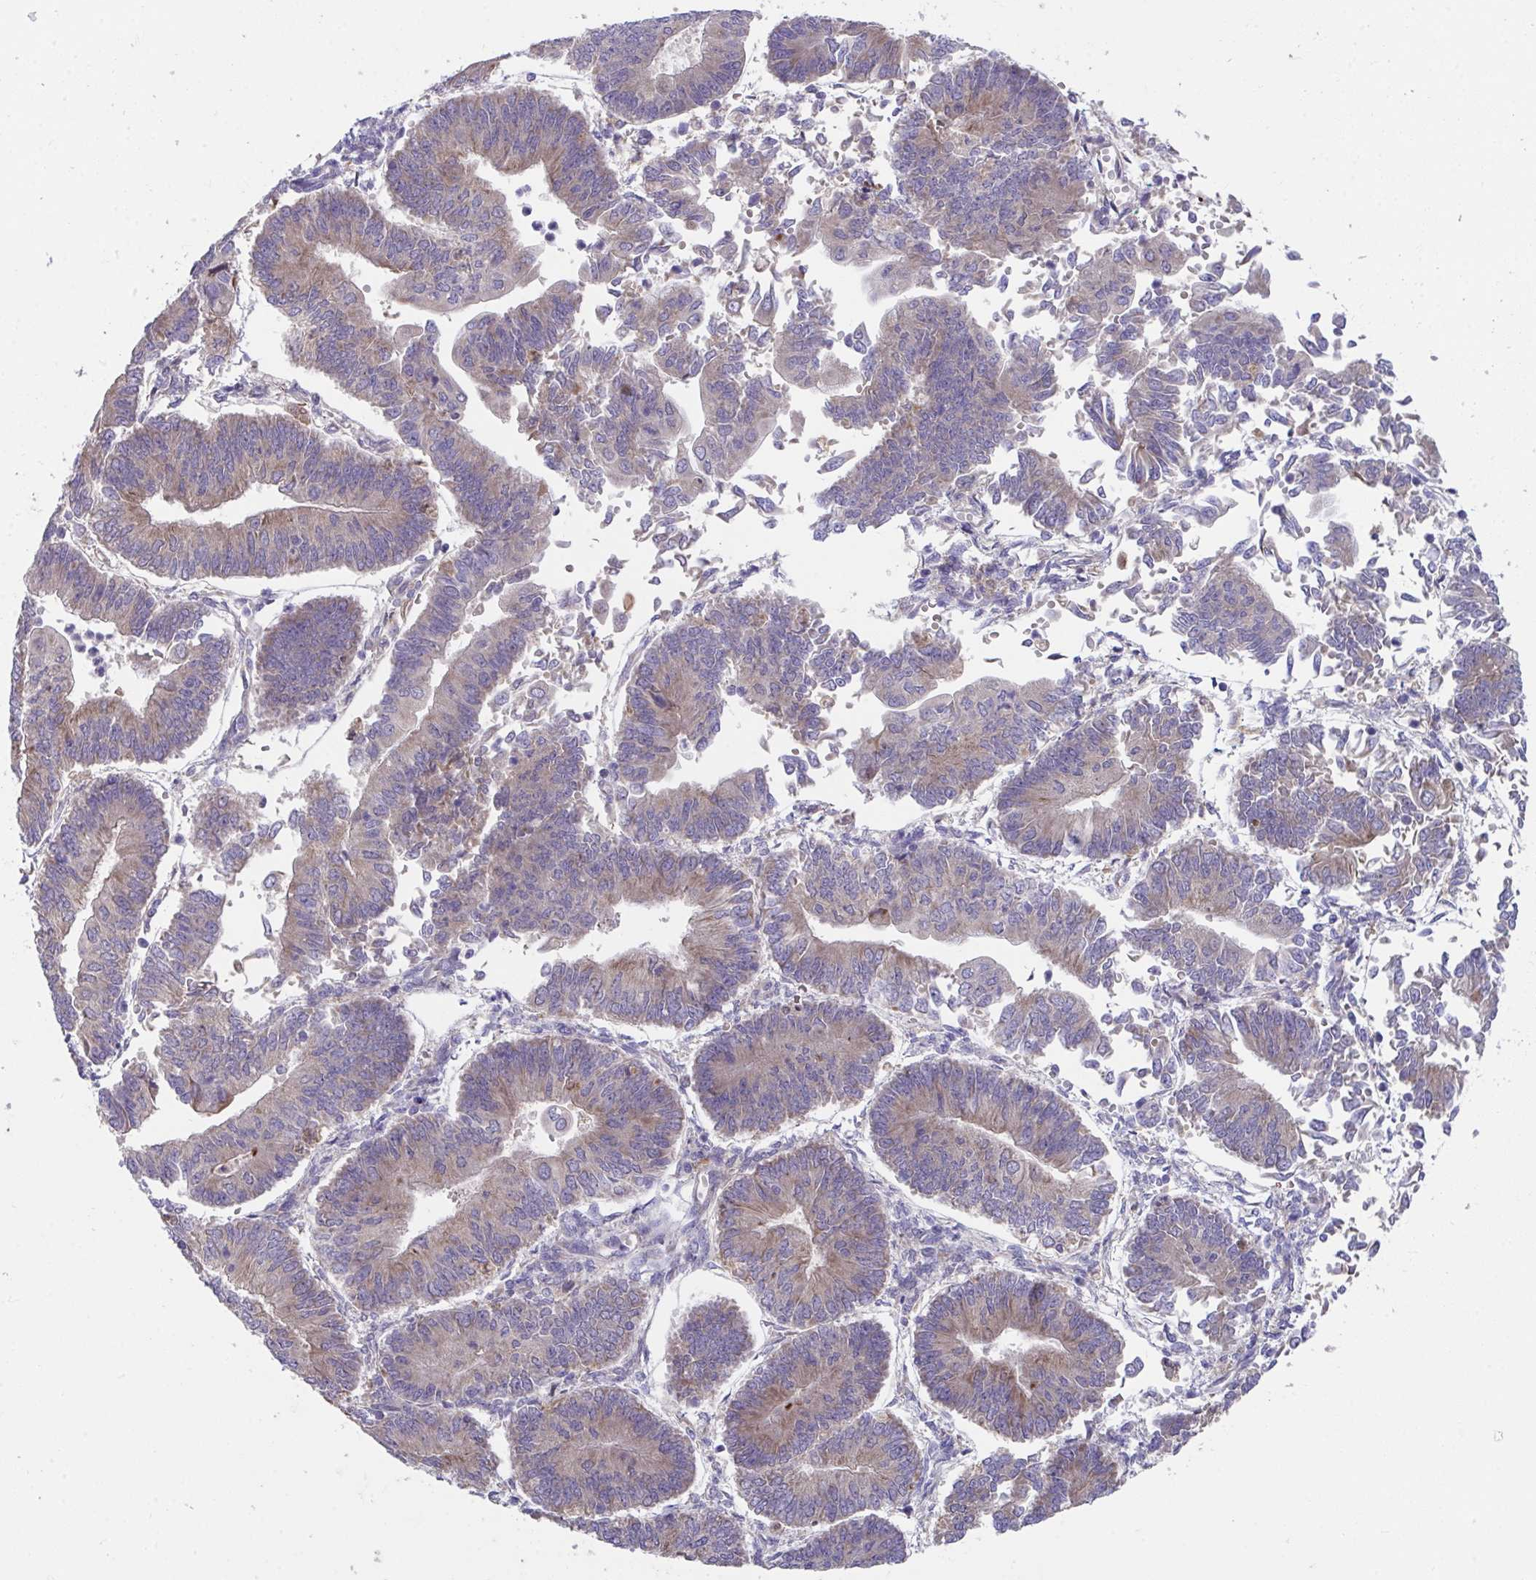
{"staining": {"intensity": "weak", "quantity": ">75%", "location": "cytoplasmic/membranous"}, "tissue": "endometrial cancer", "cell_type": "Tumor cells", "image_type": "cancer", "snomed": [{"axis": "morphology", "description": "Adenocarcinoma, NOS"}, {"axis": "topography", "description": "Endometrium"}], "caption": "Endometrial cancer was stained to show a protein in brown. There is low levels of weak cytoplasmic/membranous expression in about >75% of tumor cells. The staining is performed using DAB (3,3'-diaminobenzidine) brown chromogen to label protein expression. The nuclei are counter-stained blue using hematoxylin.", "gene": "SUSD4", "patient": {"sex": "female", "age": 65}}